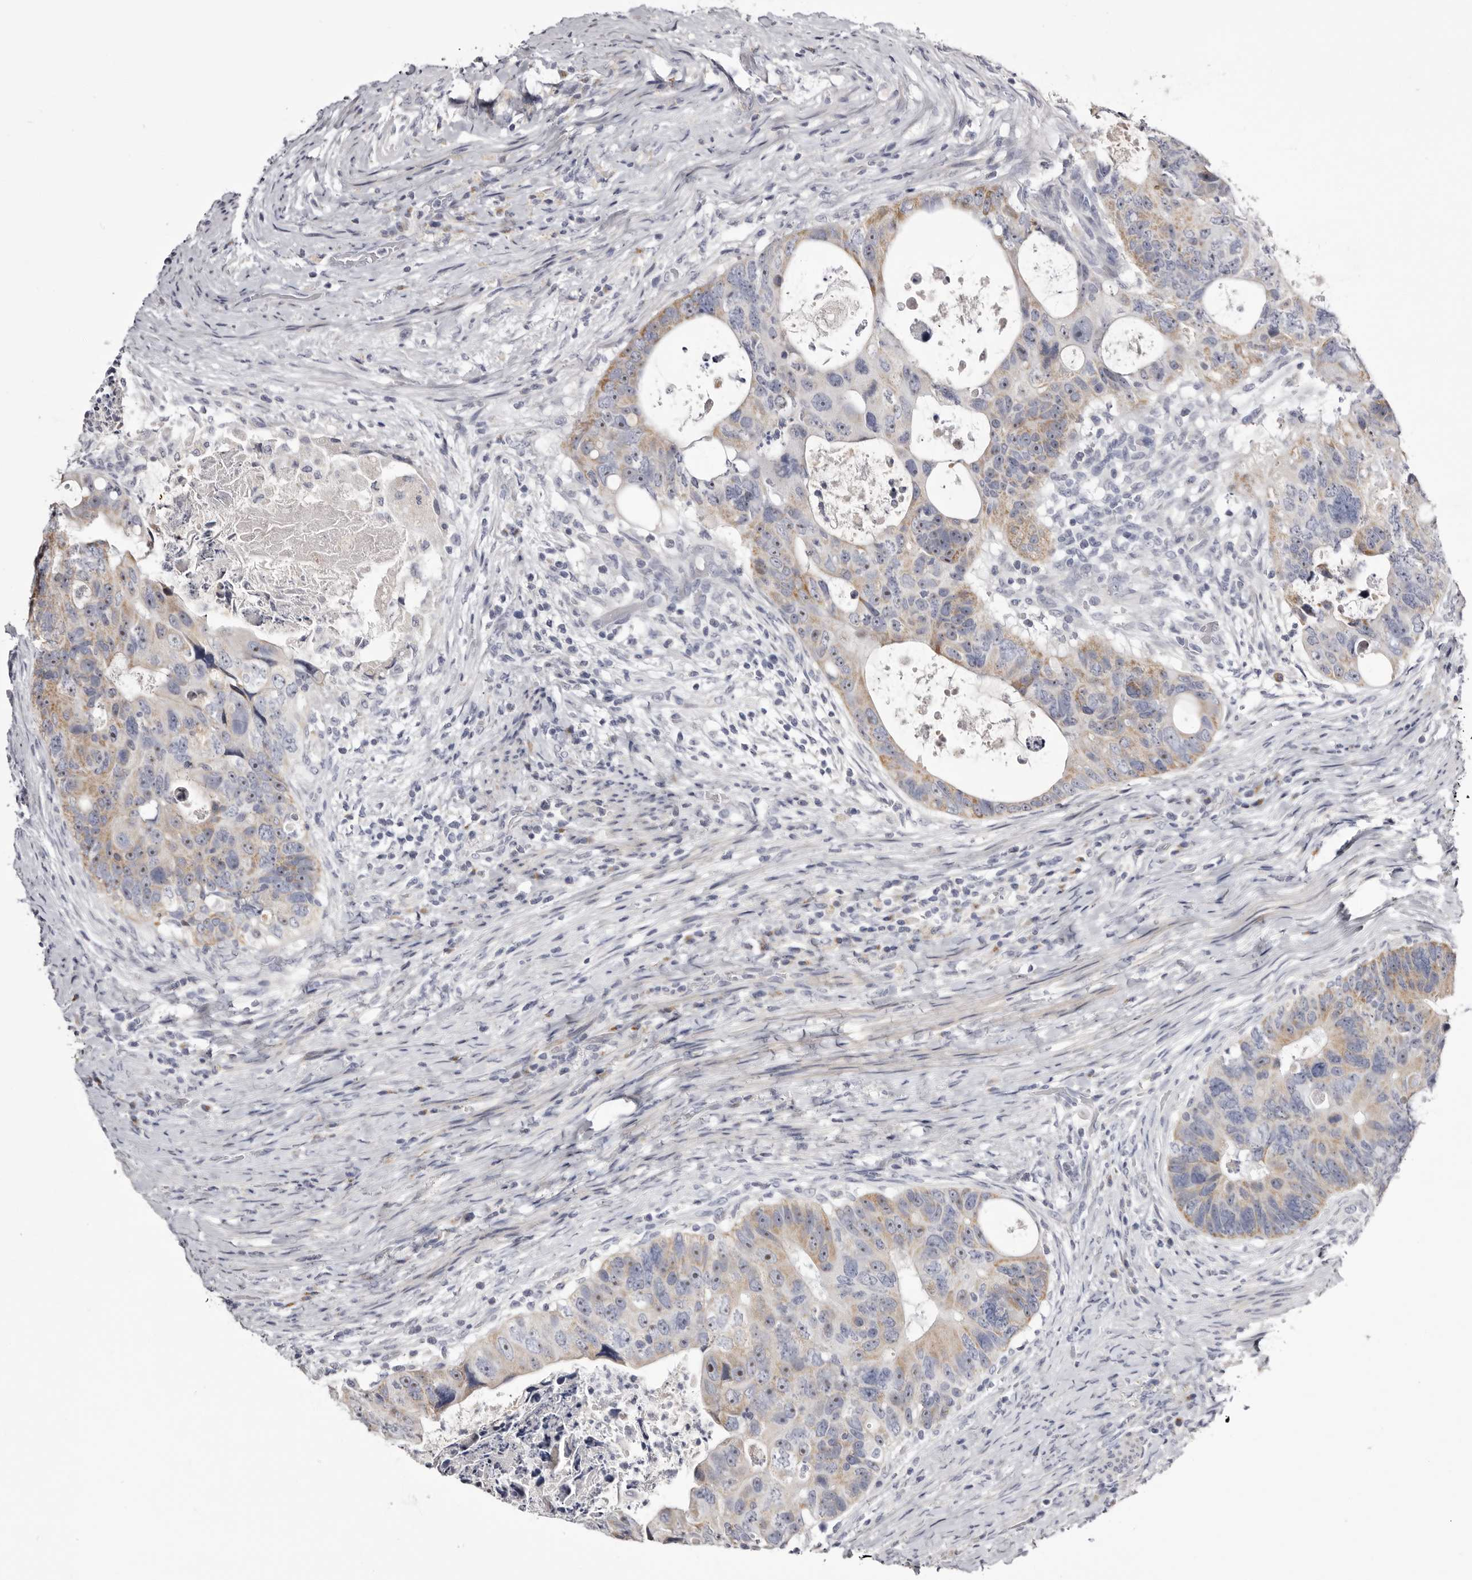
{"staining": {"intensity": "moderate", "quantity": "25%-75%", "location": "cytoplasmic/membranous"}, "tissue": "colorectal cancer", "cell_type": "Tumor cells", "image_type": "cancer", "snomed": [{"axis": "morphology", "description": "Adenocarcinoma, NOS"}, {"axis": "topography", "description": "Rectum"}], "caption": "This photomicrograph exhibits immunohistochemistry staining of colorectal cancer, with medium moderate cytoplasmic/membranous expression in approximately 25%-75% of tumor cells.", "gene": "CASQ1", "patient": {"sex": "male", "age": 59}}